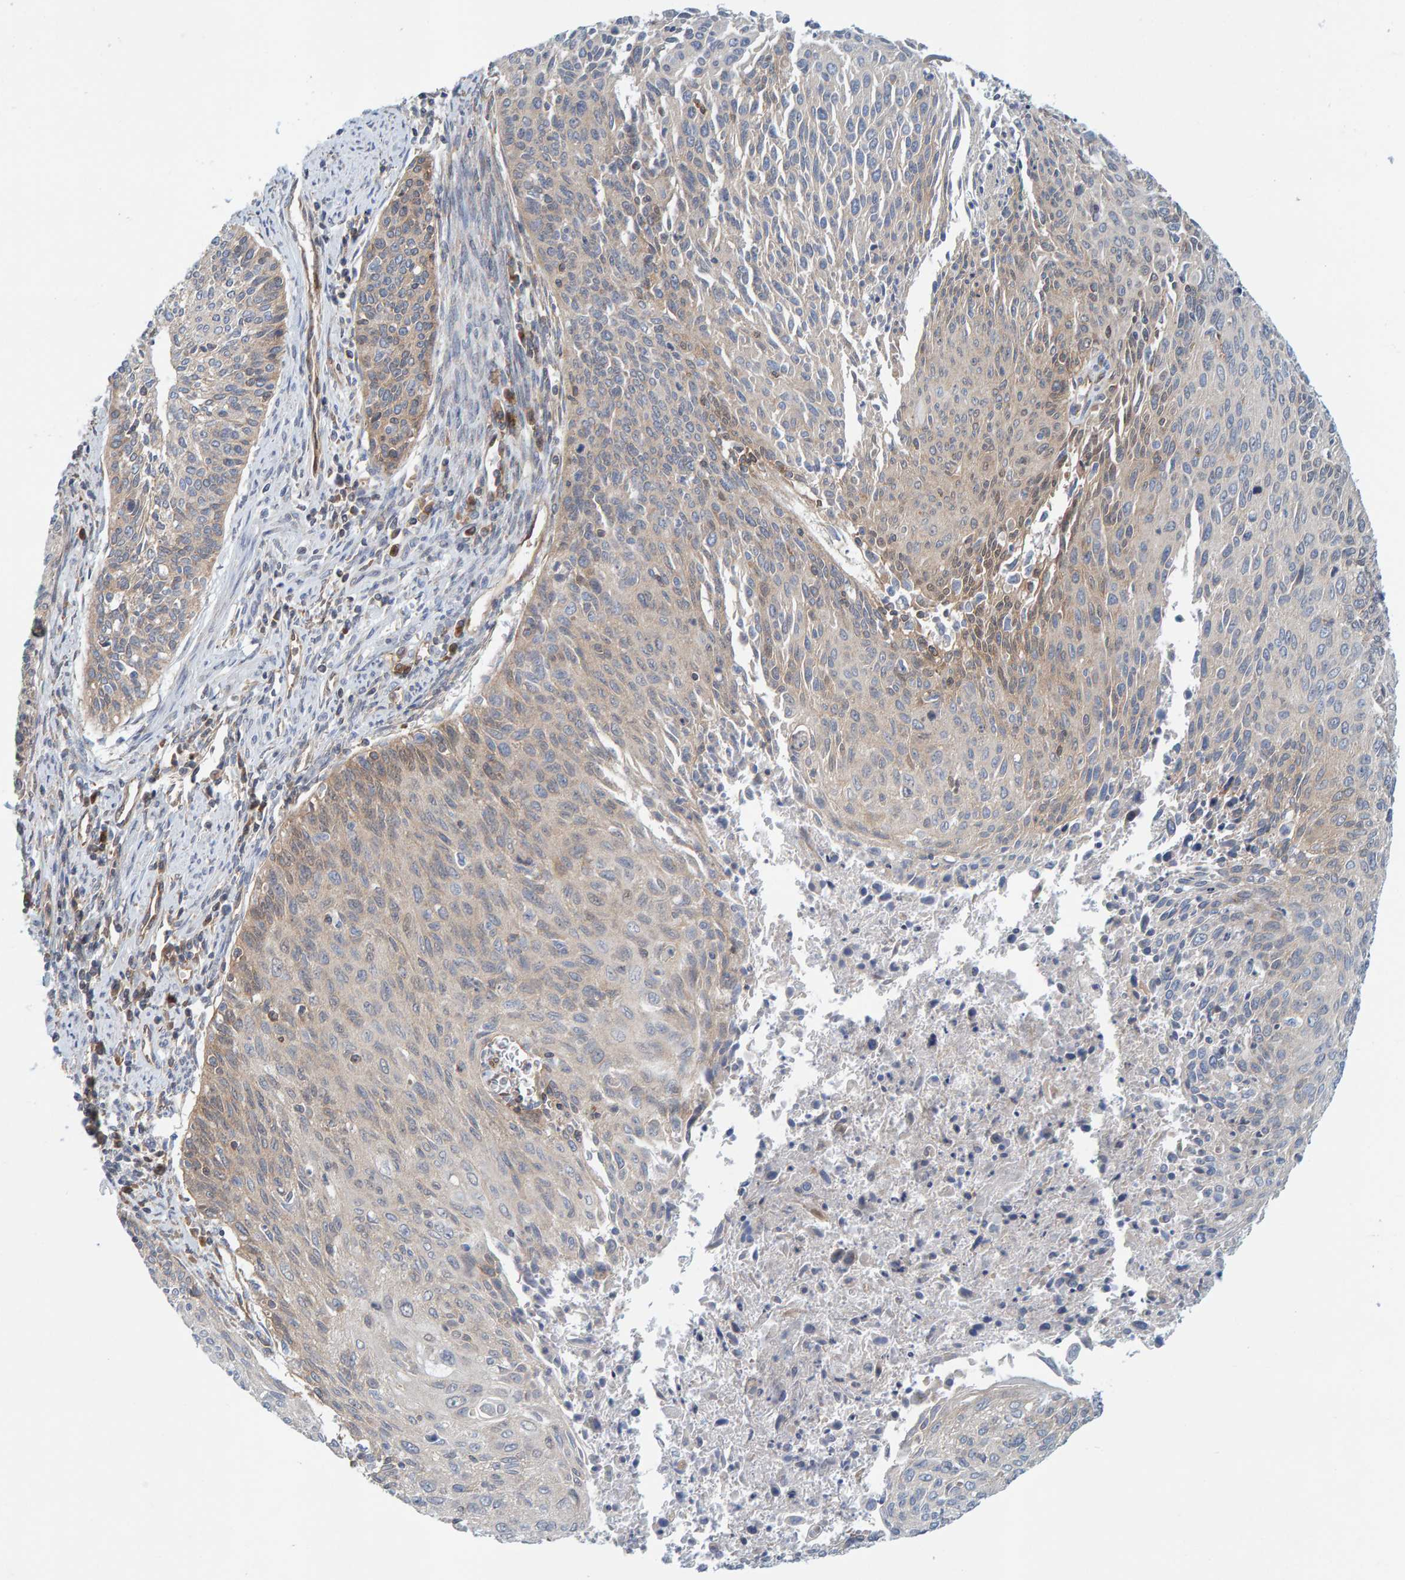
{"staining": {"intensity": "weak", "quantity": "<25%", "location": "cytoplasmic/membranous"}, "tissue": "cervical cancer", "cell_type": "Tumor cells", "image_type": "cancer", "snomed": [{"axis": "morphology", "description": "Squamous cell carcinoma, NOS"}, {"axis": "topography", "description": "Cervix"}], "caption": "This is an IHC photomicrograph of human cervical cancer. There is no positivity in tumor cells.", "gene": "PRKD2", "patient": {"sex": "female", "age": 55}}